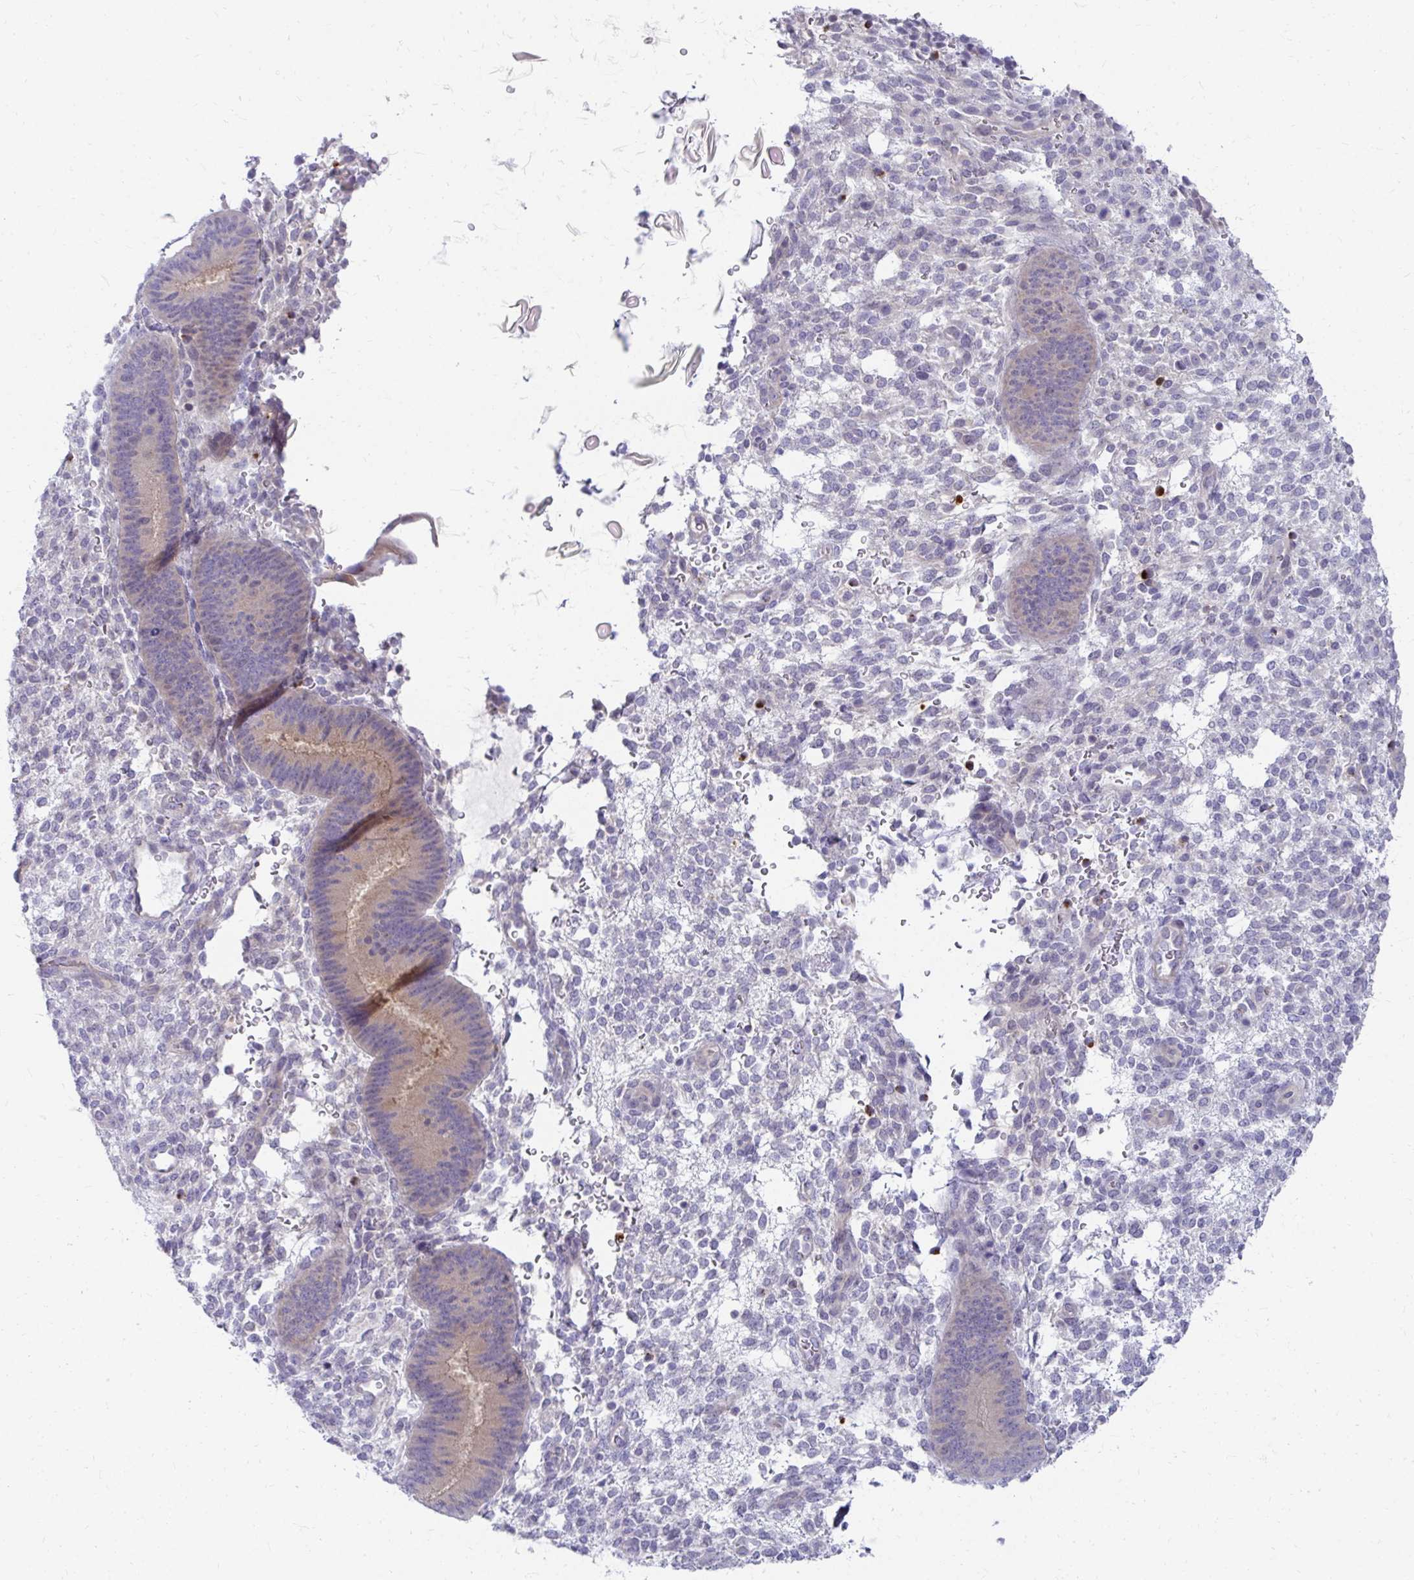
{"staining": {"intensity": "negative", "quantity": "none", "location": "none"}, "tissue": "endometrium", "cell_type": "Cells in endometrial stroma", "image_type": "normal", "snomed": [{"axis": "morphology", "description": "Normal tissue, NOS"}, {"axis": "topography", "description": "Endometrium"}], "caption": "Histopathology image shows no protein expression in cells in endometrial stroma of unremarkable endometrium. Brightfield microscopy of immunohistochemistry (IHC) stained with DAB (3,3'-diaminobenzidine) (brown) and hematoxylin (blue), captured at high magnification.", "gene": "C19orf81", "patient": {"sex": "female", "age": 39}}